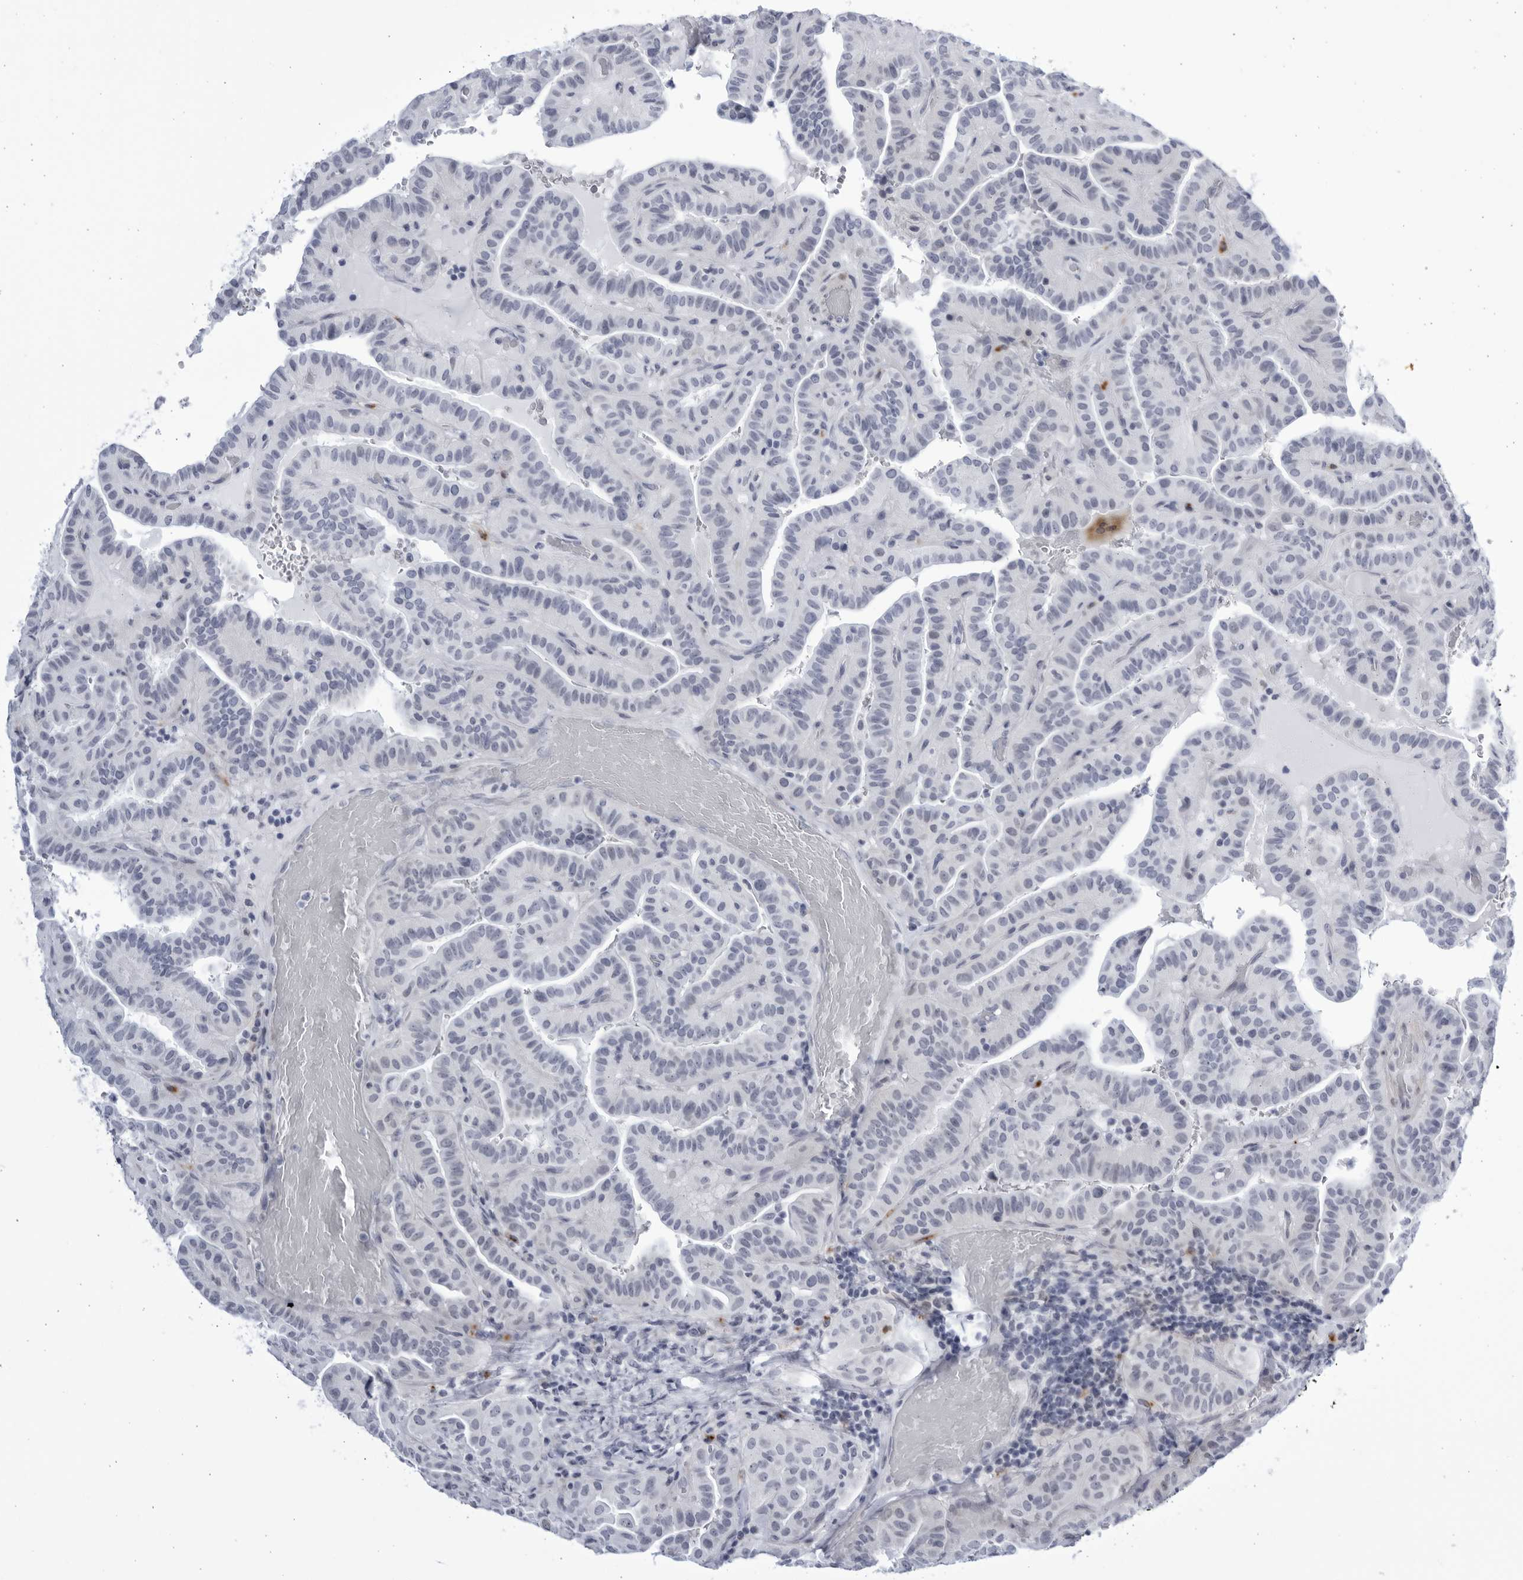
{"staining": {"intensity": "negative", "quantity": "none", "location": "none"}, "tissue": "thyroid cancer", "cell_type": "Tumor cells", "image_type": "cancer", "snomed": [{"axis": "morphology", "description": "Papillary adenocarcinoma, NOS"}, {"axis": "topography", "description": "Thyroid gland"}], "caption": "Immunohistochemistry image of human thyroid cancer stained for a protein (brown), which displays no positivity in tumor cells.", "gene": "CCDC181", "patient": {"sex": "male", "age": 77}}